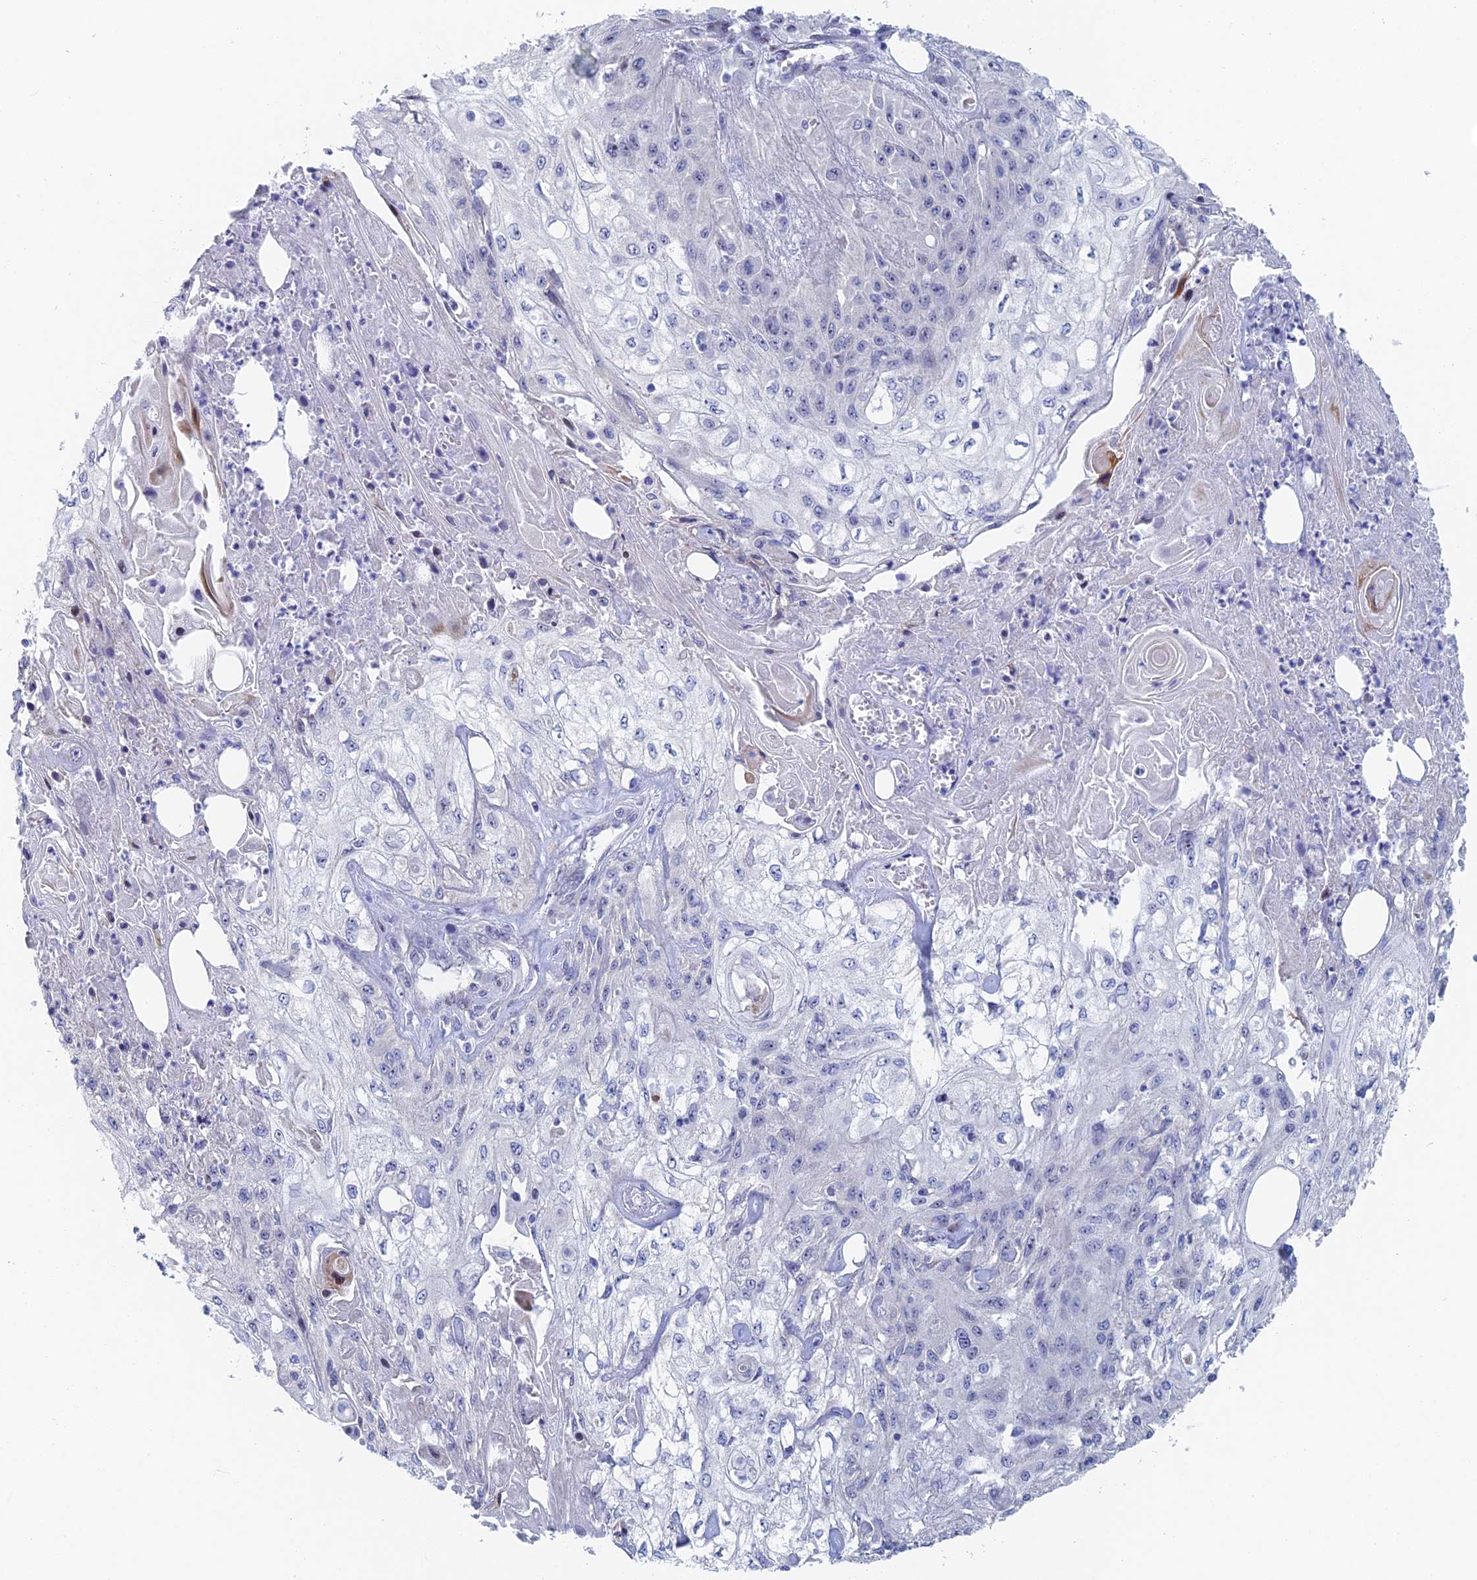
{"staining": {"intensity": "negative", "quantity": "none", "location": "none"}, "tissue": "skin cancer", "cell_type": "Tumor cells", "image_type": "cancer", "snomed": [{"axis": "morphology", "description": "Squamous cell carcinoma, NOS"}, {"axis": "morphology", "description": "Squamous cell carcinoma, metastatic, NOS"}, {"axis": "topography", "description": "Skin"}, {"axis": "topography", "description": "Lymph node"}], "caption": "A high-resolution photomicrograph shows IHC staining of skin cancer (squamous cell carcinoma), which exhibits no significant positivity in tumor cells. (Stains: DAB (3,3'-diaminobenzidine) immunohistochemistry with hematoxylin counter stain, Microscopy: brightfield microscopy at high magnification).", "gene": "DRGX", "patient": {"sex": "male", "age": 75}}